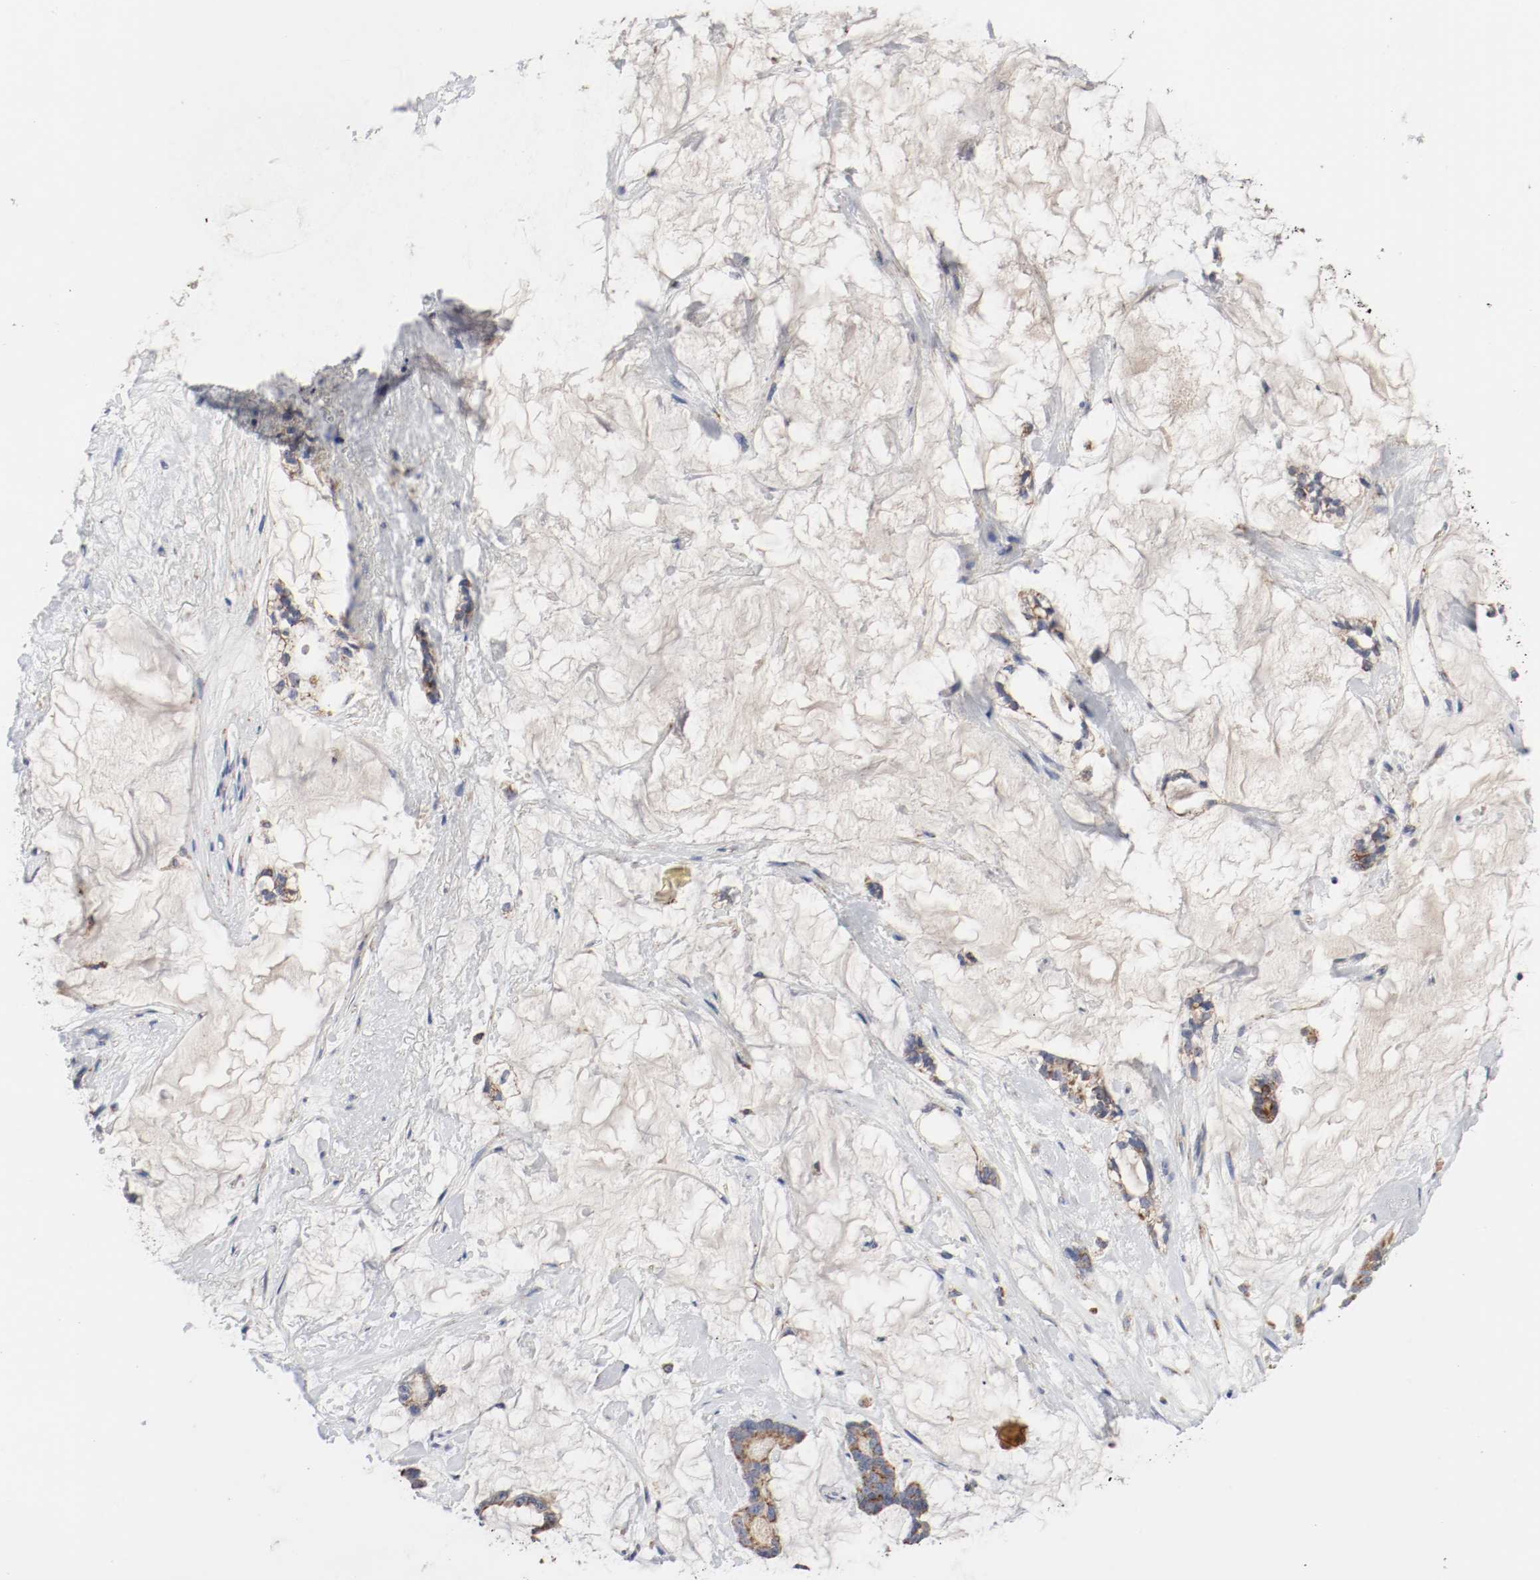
{"staining": {"intensity": "moderate", "quantity": ">75%", "location": "cytoplasmic/membranous"}, "tissue": "pancreatic cancer", "cell_type": "Tumor cells", "image_type": "cancer", "snomed": [{"axis": "morphology", "description": "Adenocarcinoma, NOS"}, {"axis": "topography", "description": "Pancreas"}], "caption": "Tumor cells show medium levels of moderate cytoplasmic/membranous staining in approximately >75% of cells in human adenocarcinoma (pancreatic).", "gene": "AFG3L2", "patient": {"sex": "female", "age": 73}}